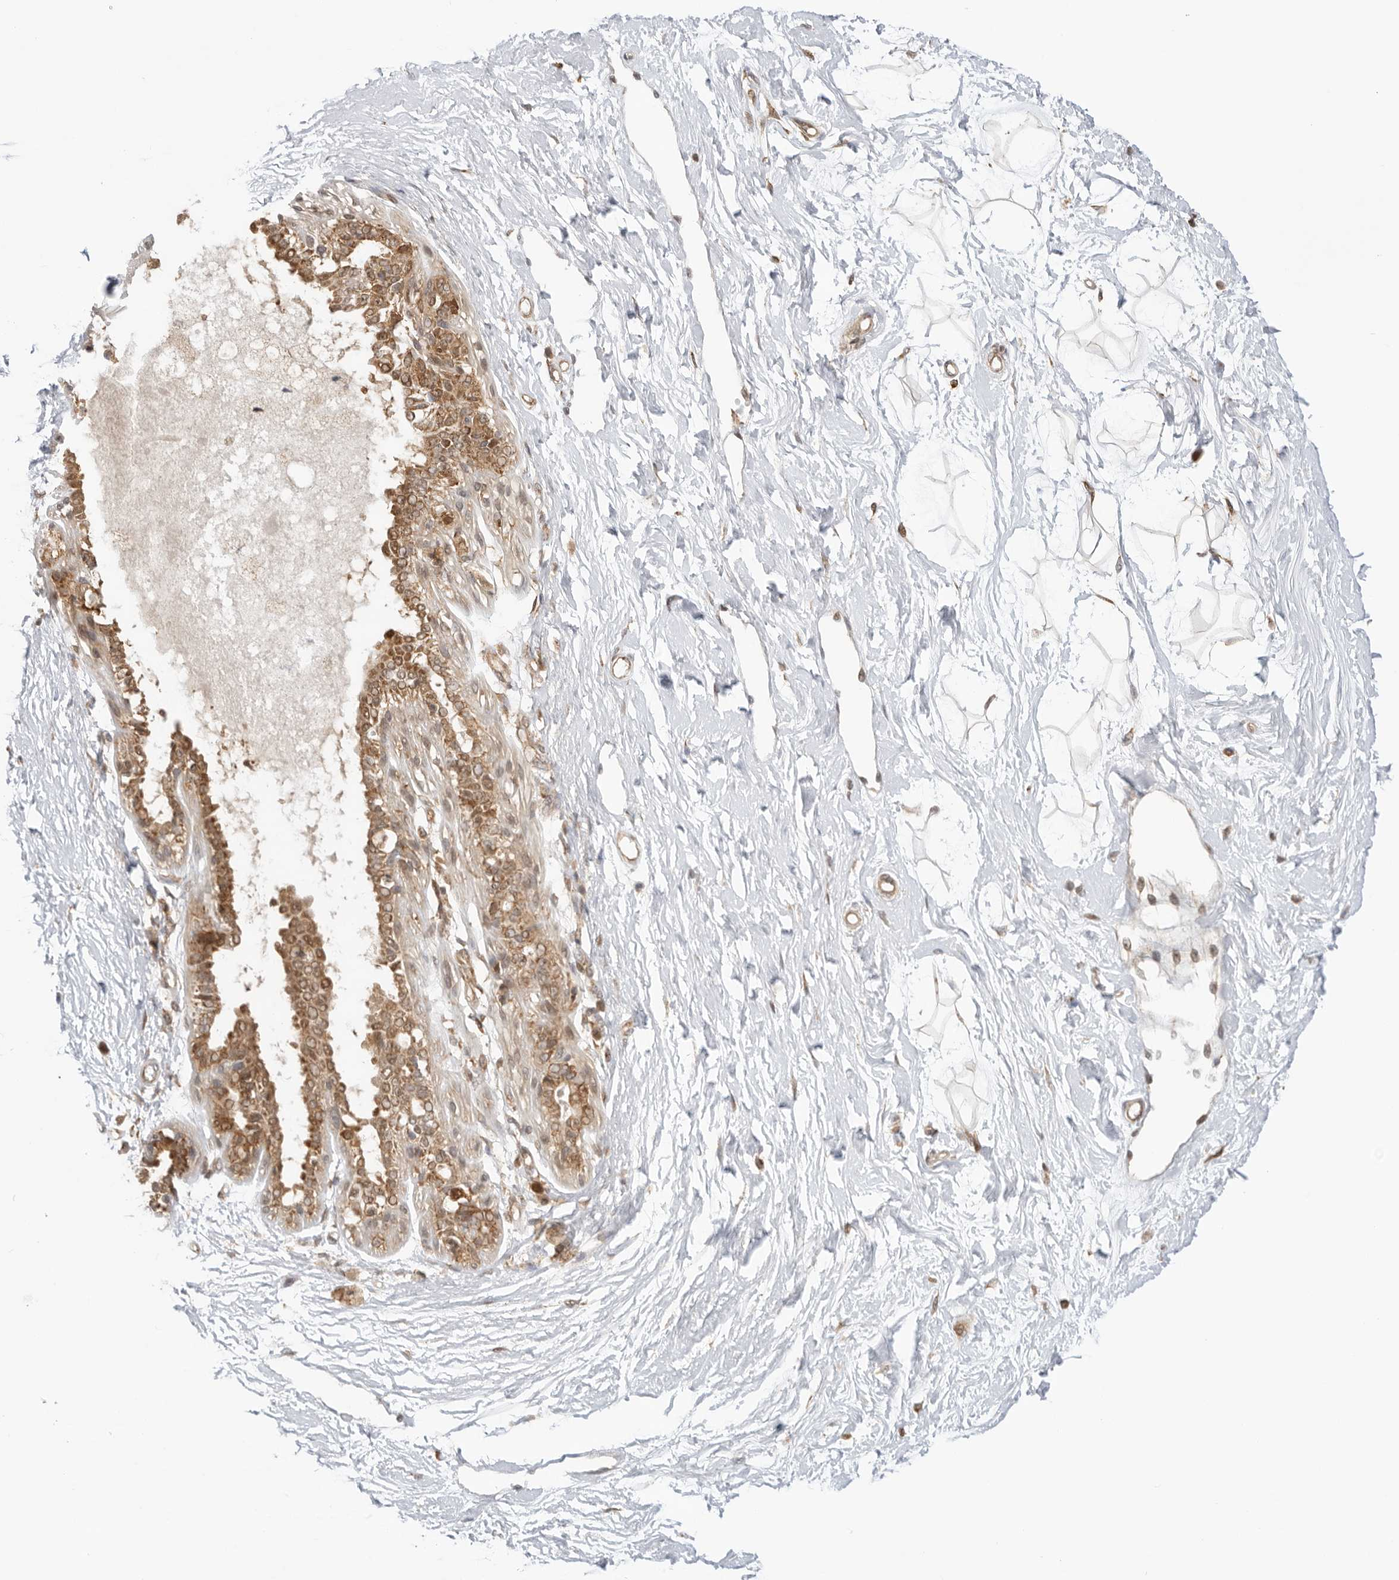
{"staining": {"intensity": "weak", "quantity": ">75%", "location": "cytoplasmic/membranous,nuclear"}, "tissue": "breast", "cell_type": "Adipocytes", "image_type": "normal", "snomed": [{"axis": "morphology", "description": "Normal tissue, NOS"}, {"axis": "topography", "description": "Breast"}], "caption": "An image of human breast stained for a protein displays weak cytoplasmic/membranous,nuclear brown staining in adipocytes.", "gene": "DCAF8", "patient": {"sex": "female", "age": 45}}